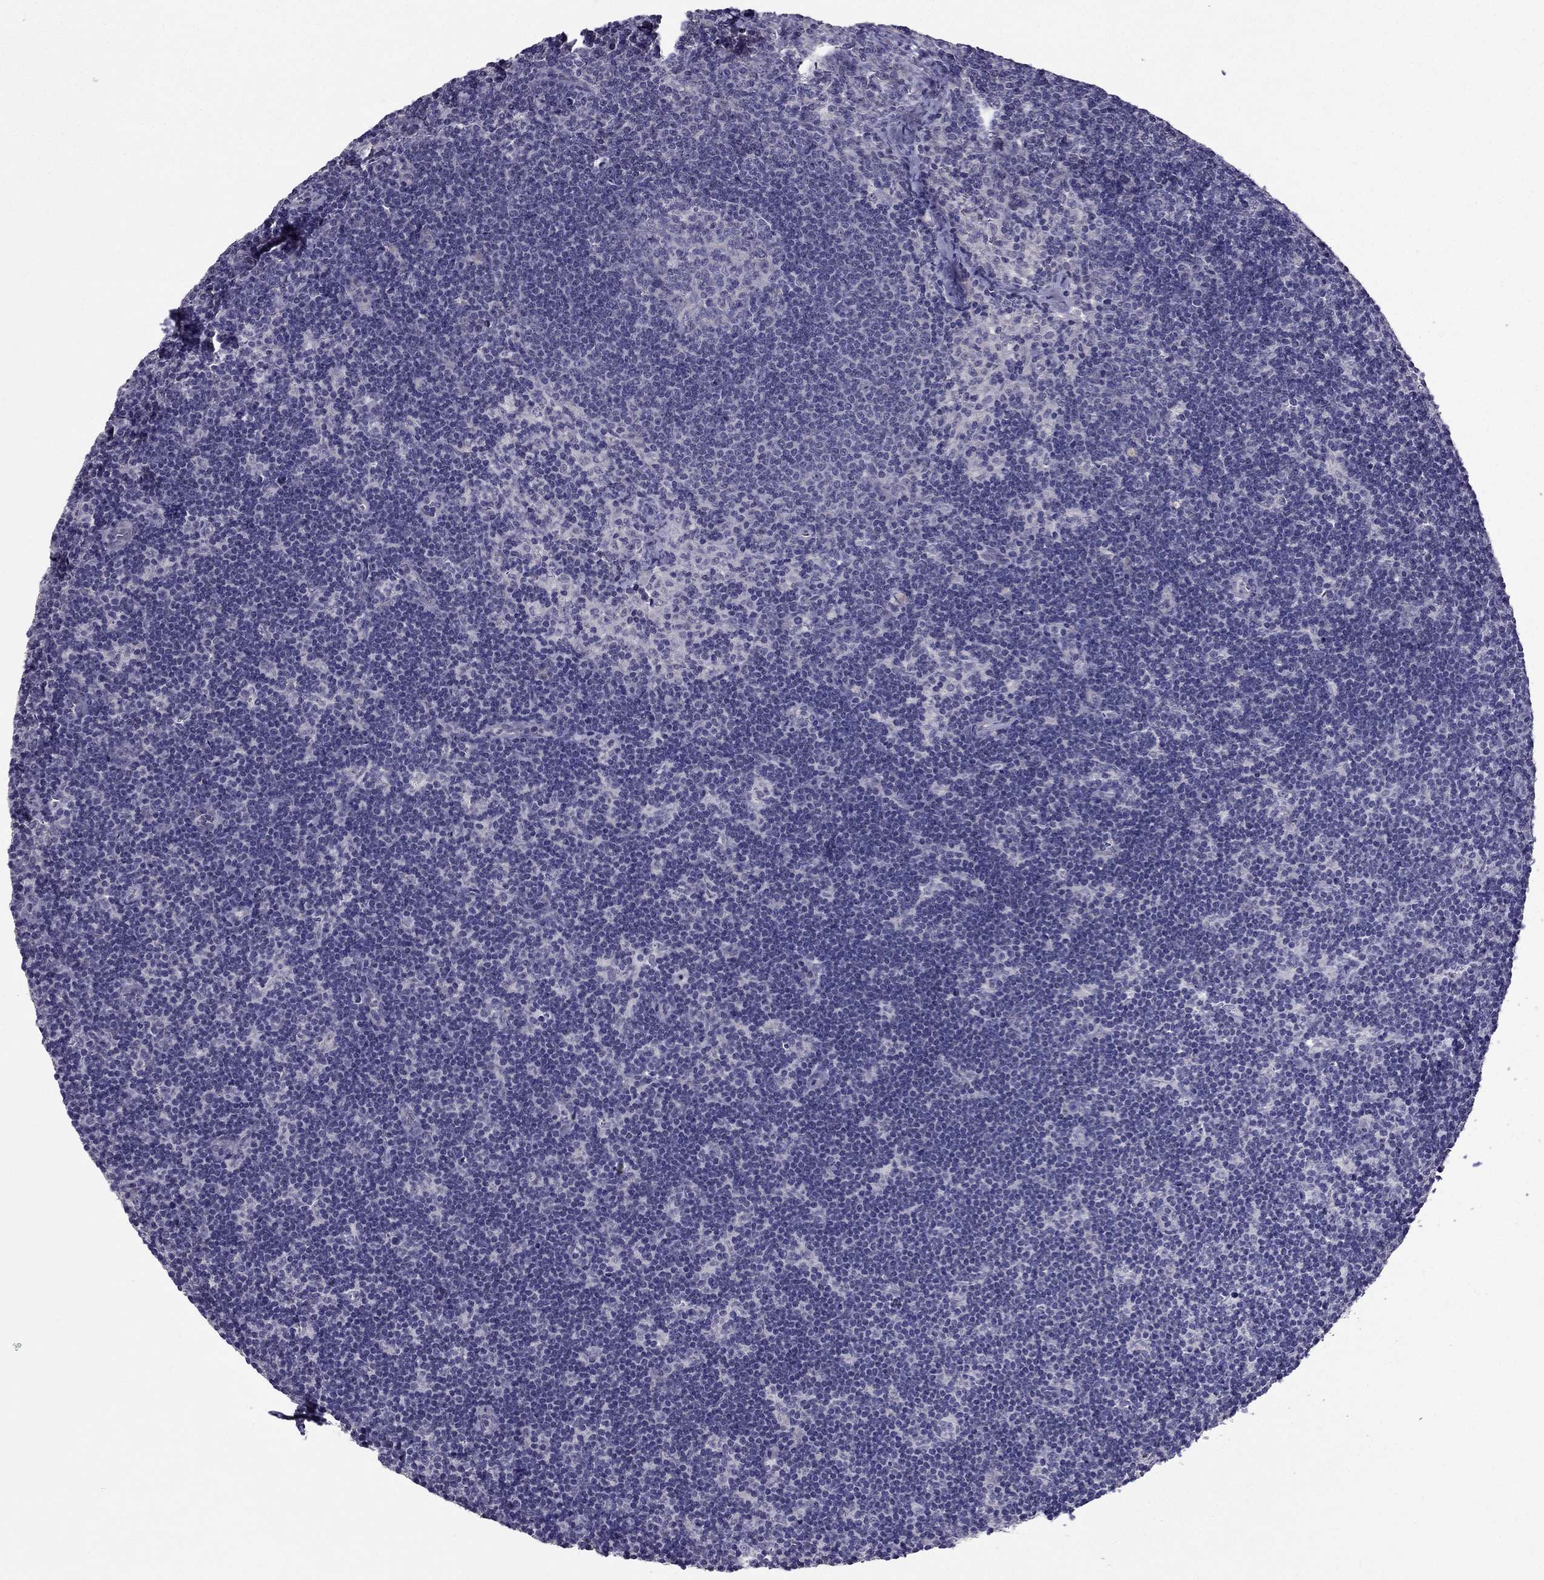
{"staining": {"intensity": "negative", "quantity": "none", "location": "none"}, "tissue": "lymph node", "cell_type": "Germinal center cells", "image_type": "normal", "snomed": [{"axis": "morphology", "description": "Normal tissue, NOS"}, {"axis": "topography", "description": "Lymph node"}], "caption": "The micrograph displays no staining of germinal center cells in normal lymph node. (DAB (3,3'-diaminobenzidine) immunohistochemistry (IHC) with hematoxylin counter stain).", "gene": "DUSP15", "patient": {"sex": "female", "age": 34}}